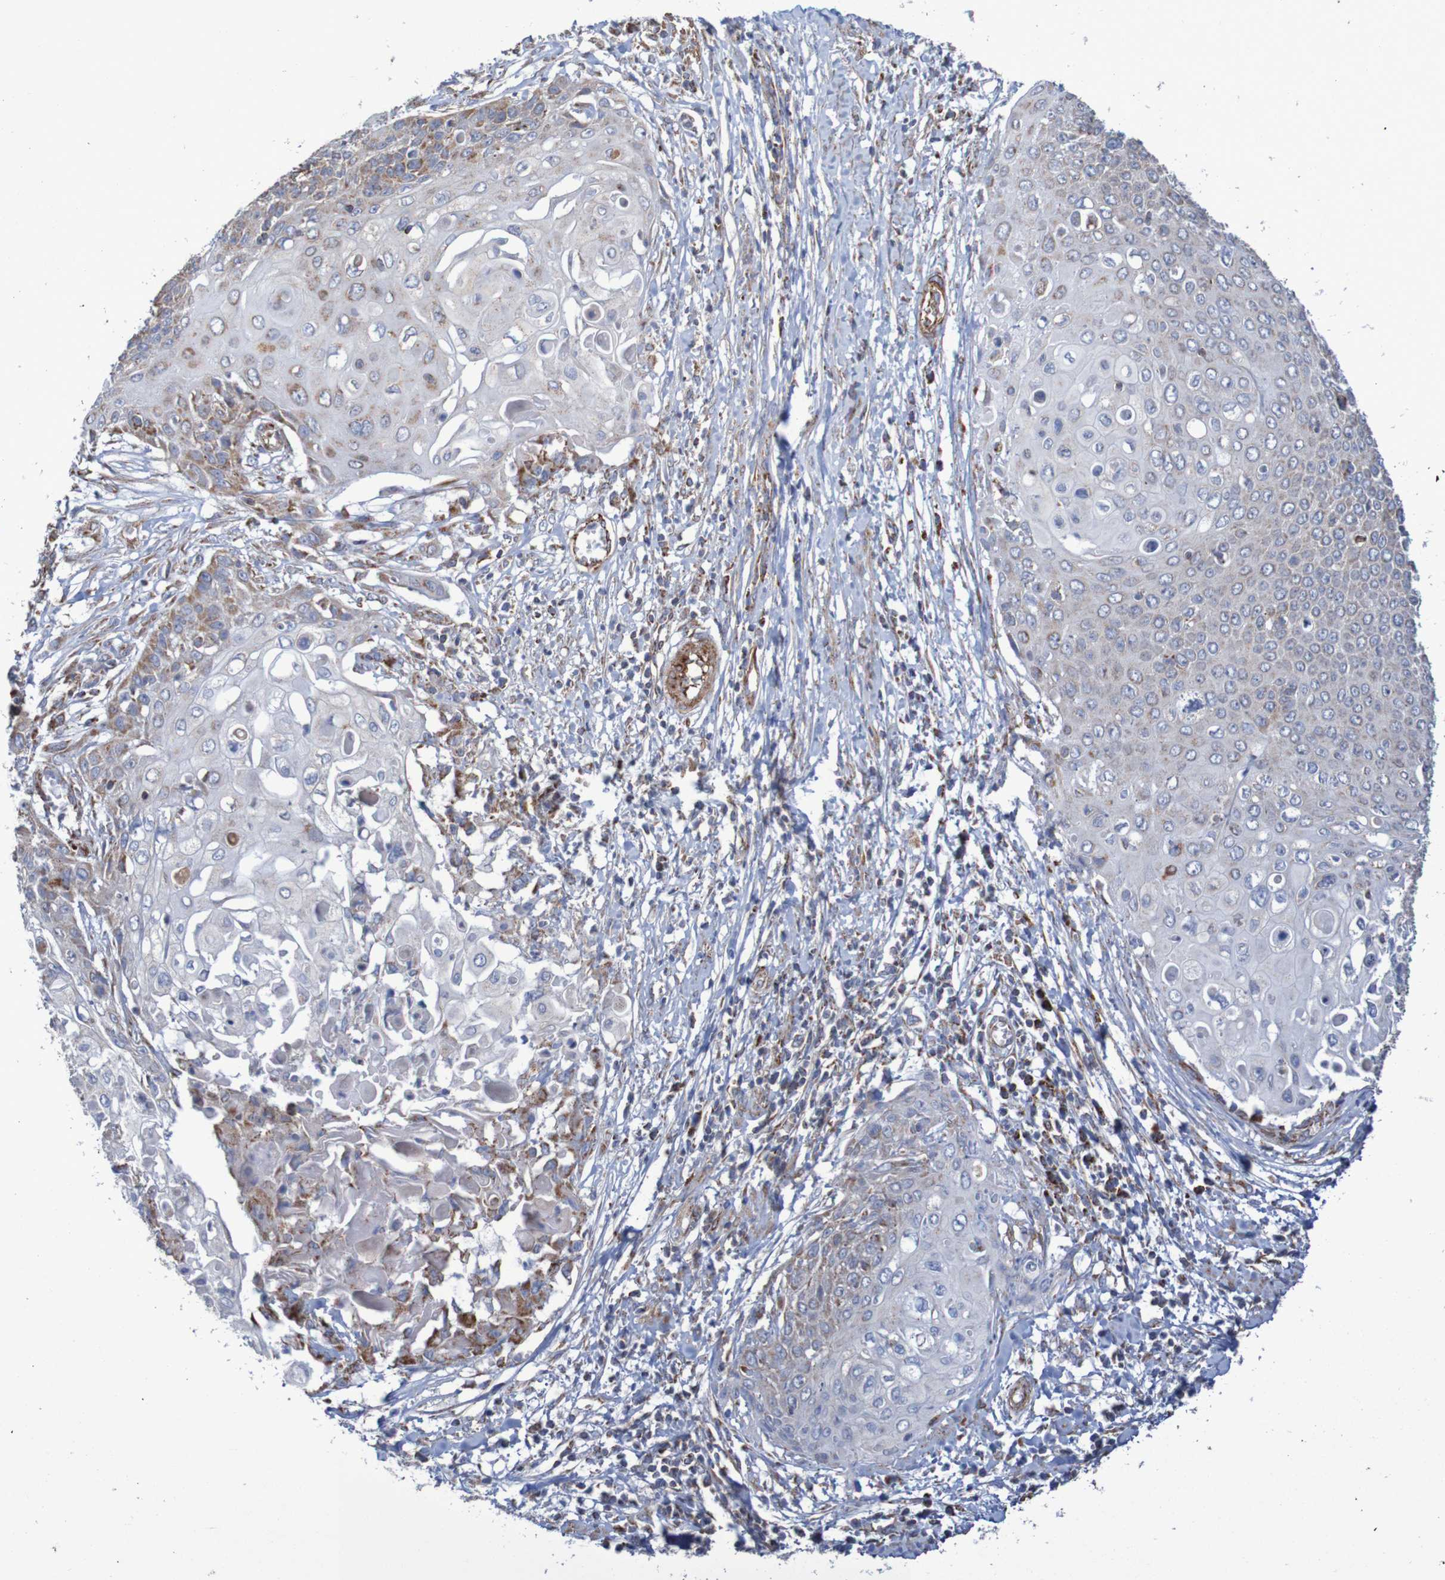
{"staining": {"intensity": "moderate", "quantity": "<25%", "location": "cytoplasmic/membranous"}, "tissue": "cervical cancer", "cell_type": "Tumor cells", "image_type": "cancer", "snomed": [{"axis": "morphology", "description": "Squamous cell carcinoma, NOS"}, {"axis": "topography", "description": "Cervix"}], "caption": "Immunohistochemical staining of human cervical squamous cell carcinoma demonstrates moderate cytoplasmic/membranous protein staining in about <25% of tumor cells.", "gene": "MMEL1", "patient": {"sex": "female", "age": 39}}